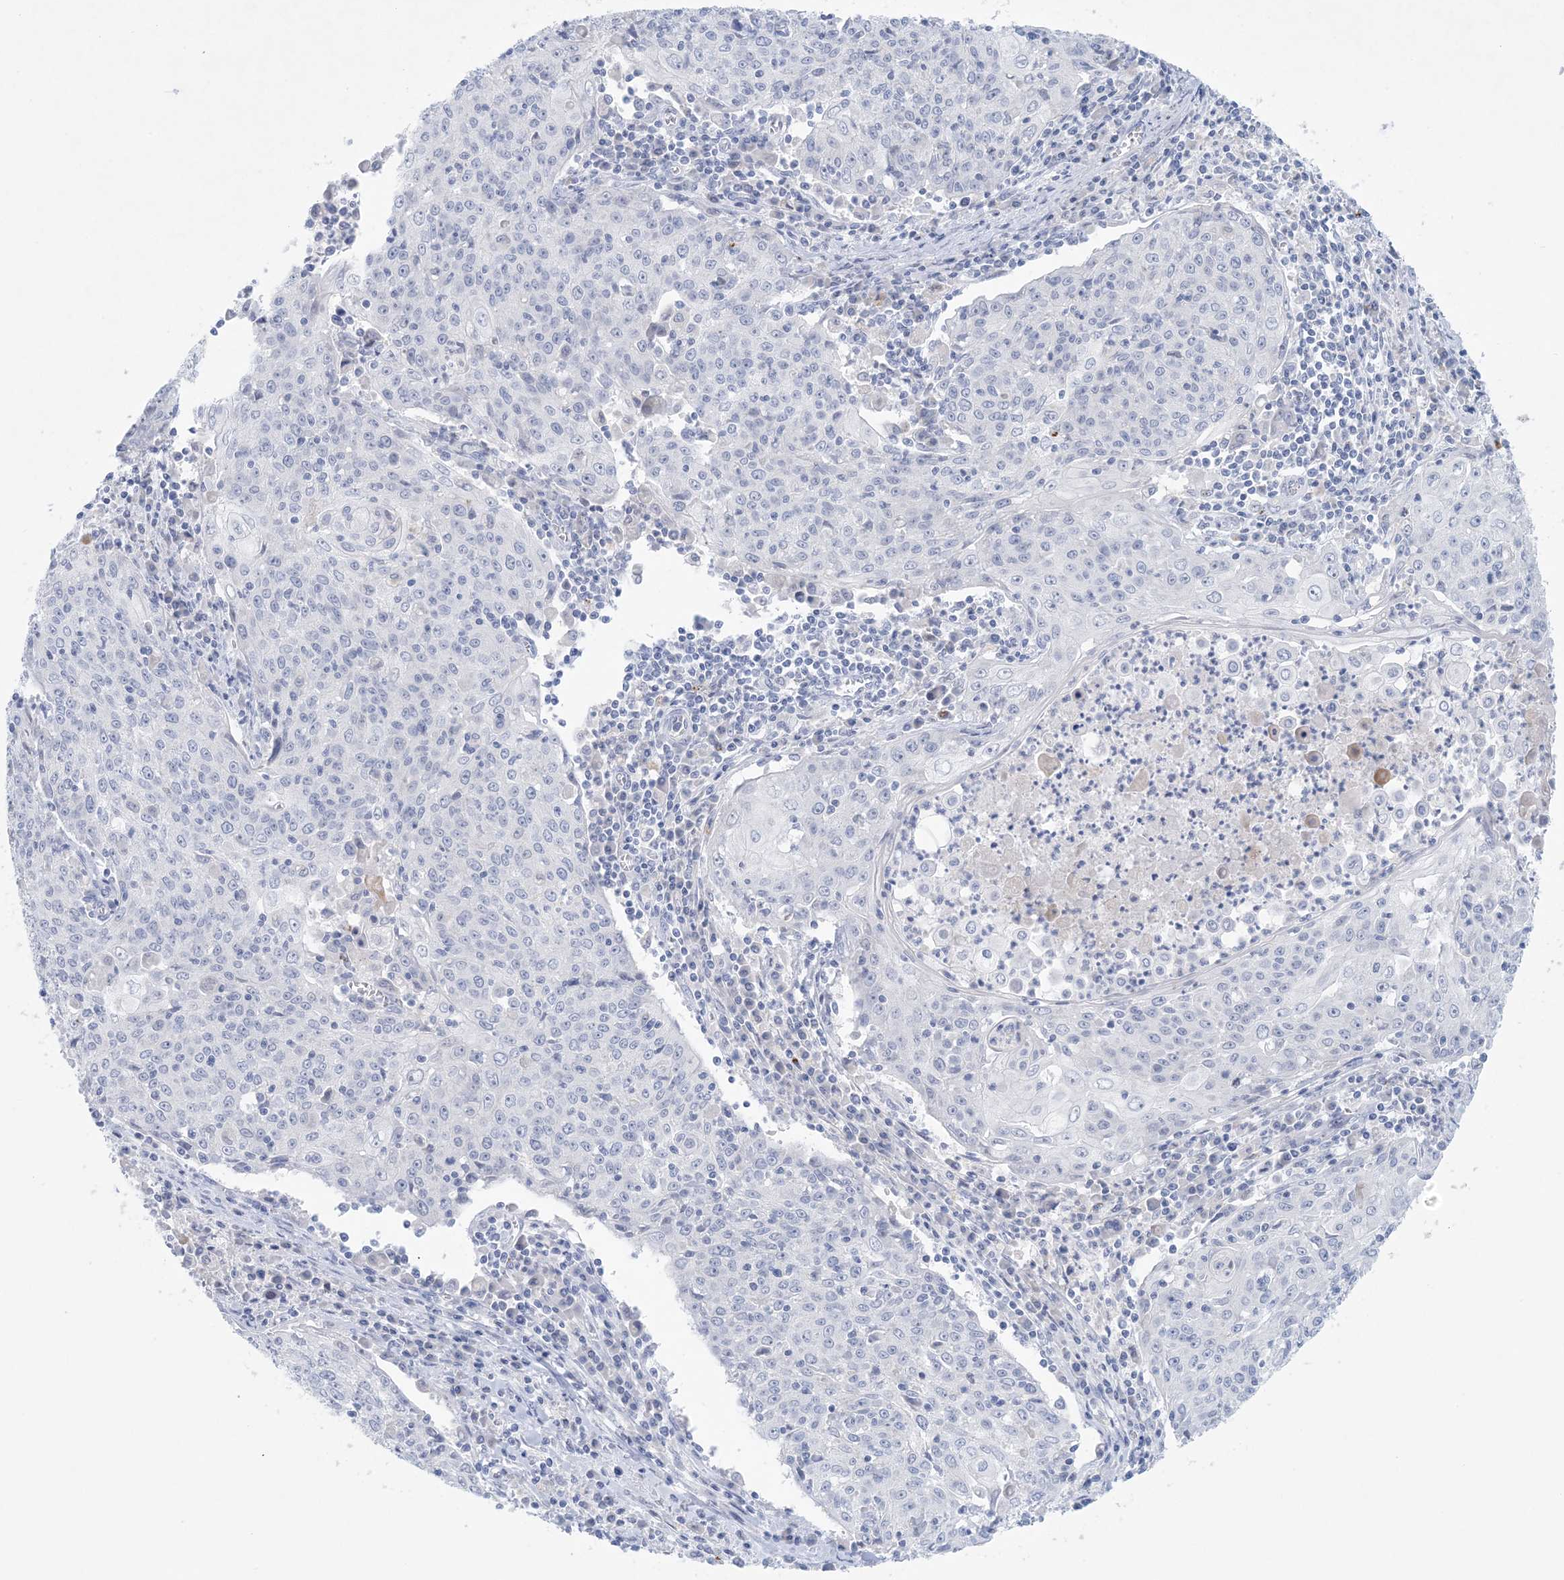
{"staining": {"intensity": "negative", "quantity": "none", "location": "none"}, "tissue": "cervical cancer", "cell_type": "Tumor cells", "image_type": "cancer", "snomed": [{"axis": "morphology", "description": "Squamous cell carcinoma, NOS"}, {"axis": "topography", "description": "Cervix"}], "caption": "Squamous cell carcinoma (cervical) was stained to show a protein in brown. There is no significant positivity in tumor cells.", "gene": "GABRG1", "patient": {"sex": "female", "age": 48}}